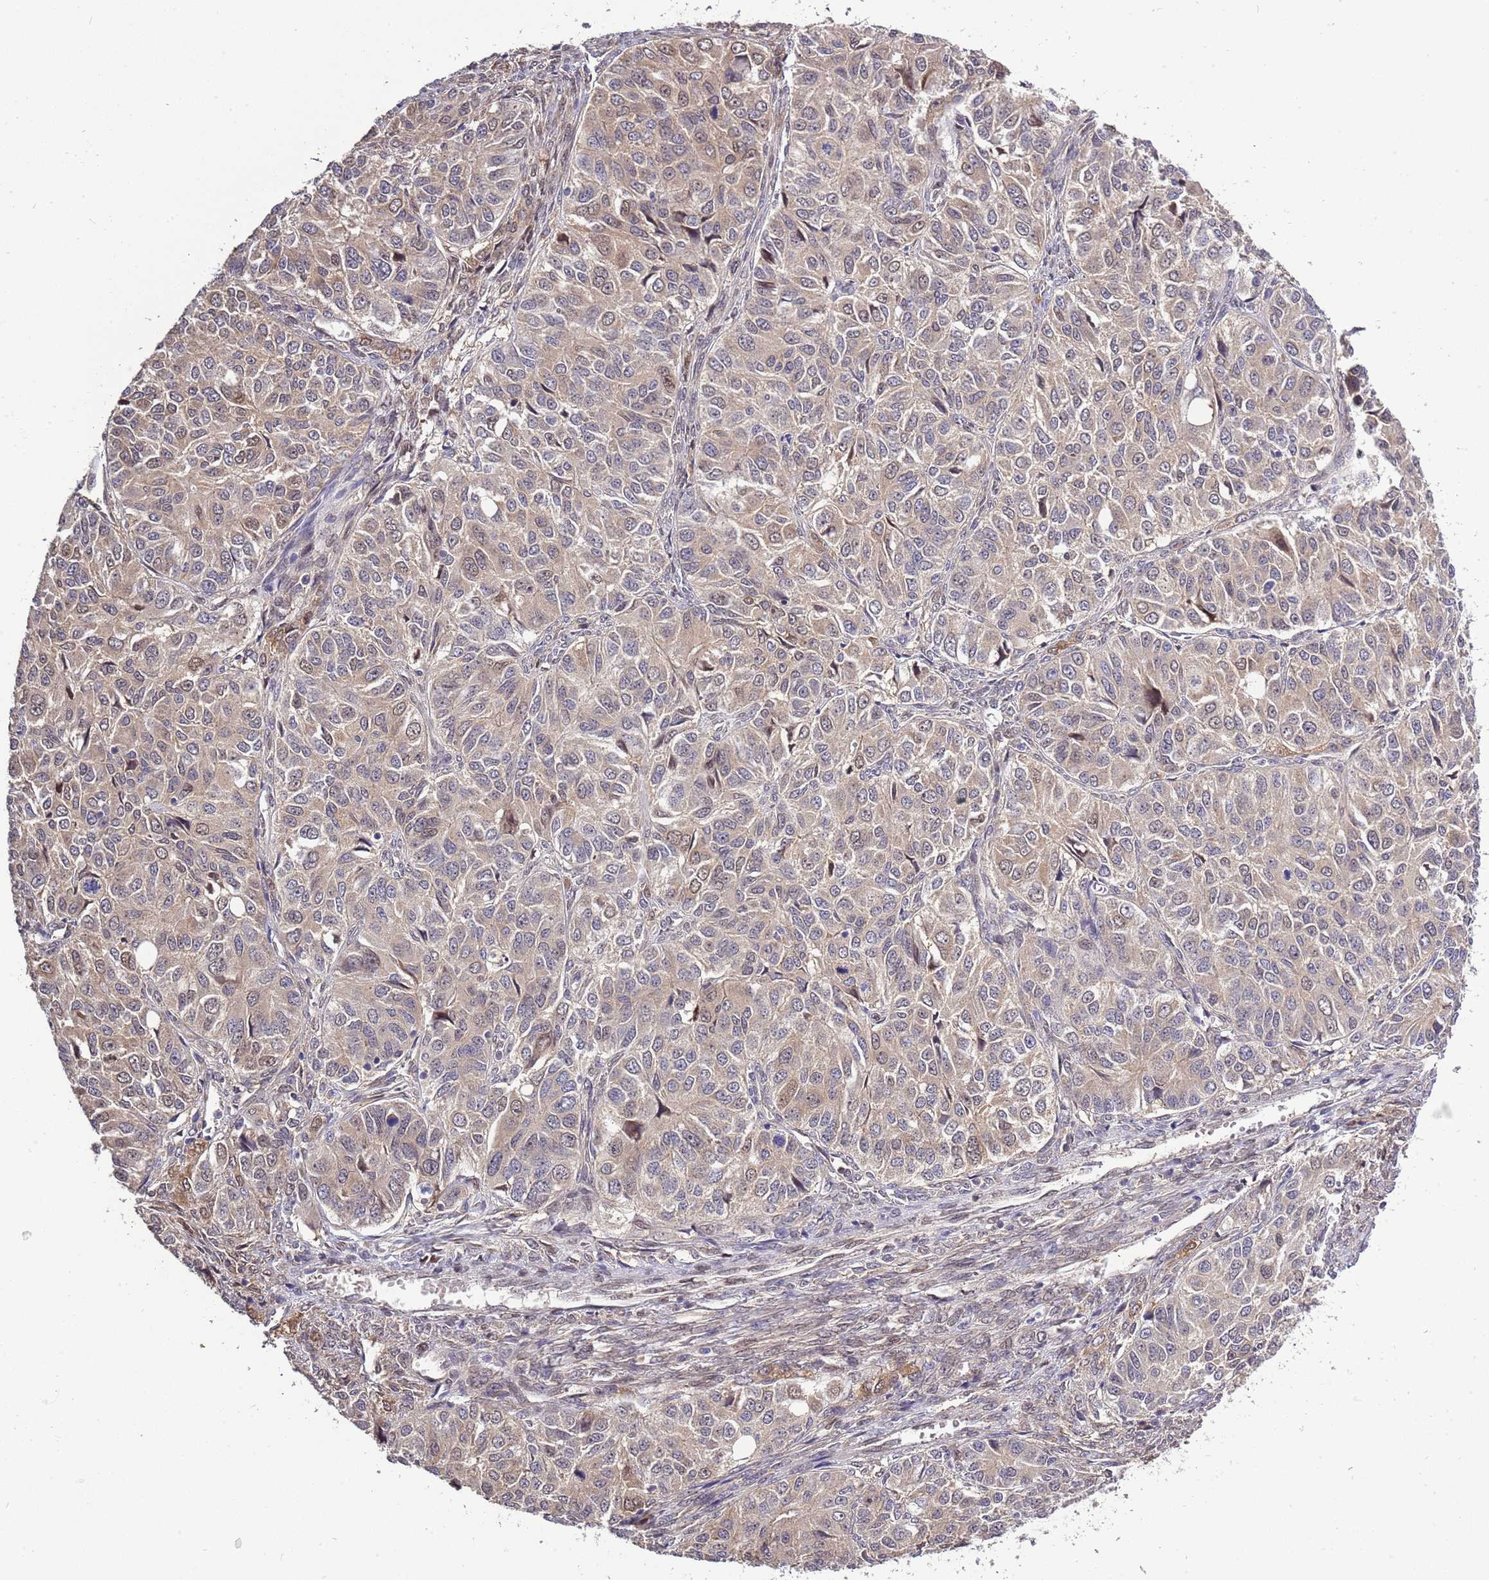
{"staining": {"intensity": "weak", "quantity": "25%-75%", "location": "cytoplasmic/membranous"}, "tissue": "ovarian cancer", "cell_type": "Tumor cells", "image_type": "cancer", "snomed": [{"axis": "morphology", "description": "Carcinoma, endometroid"}, {"axis": "topography", "description": "Ovary"}], "caption": "This photomicrograph demonstrates immunohistochemistry staining of ovarian cancer, with low weak cytoplasmic/membranous positivity in about 25%-75% of tumor cells.", "gene": "ZNF665", "patient": {"sex": "female", "age": 51}}